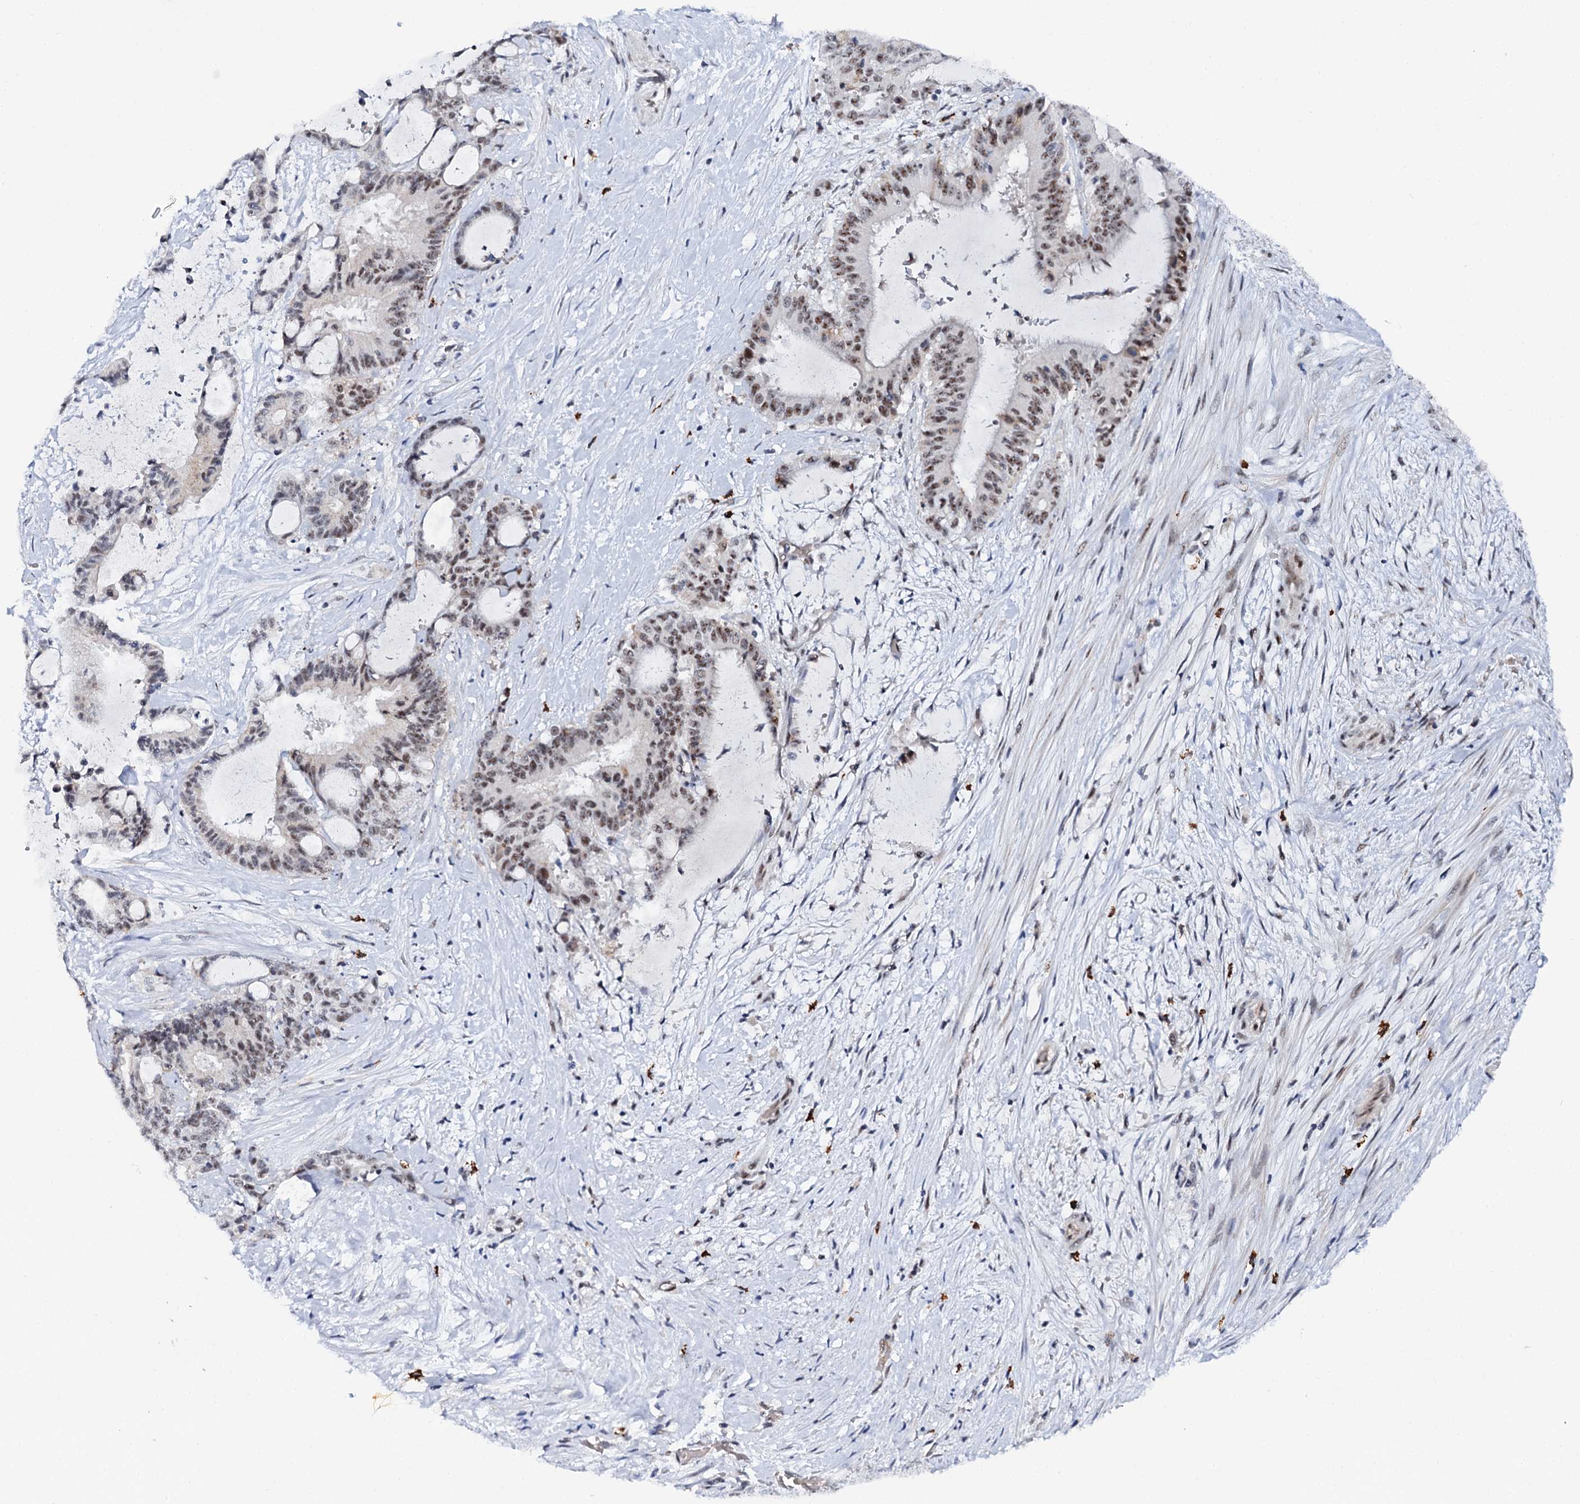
{"staining": {"intensity": "moderate", "quantity": "25%-75%", "location": "nuclear"}, "tissue": "liver cancer", "cell_type": "Tumor cells", "image_type": "cancer", "snomed": [{"axis": "morphology", "description": "Normal tissue, NOS"}, {"axis": "morphology", "description": "Cholangiocarcinoma"}, {"axis": "topography", "description": "Liver"}, {"axis": "topography", "description": "Peripheral nerve tissue"}], "caption": "A brown stain shows moderate nuclear staining of a protein in cholangiocarcinoma (liver) tumor cells.", "gene": "BUD13", "patient": {"sex": "female", "age": 73}}